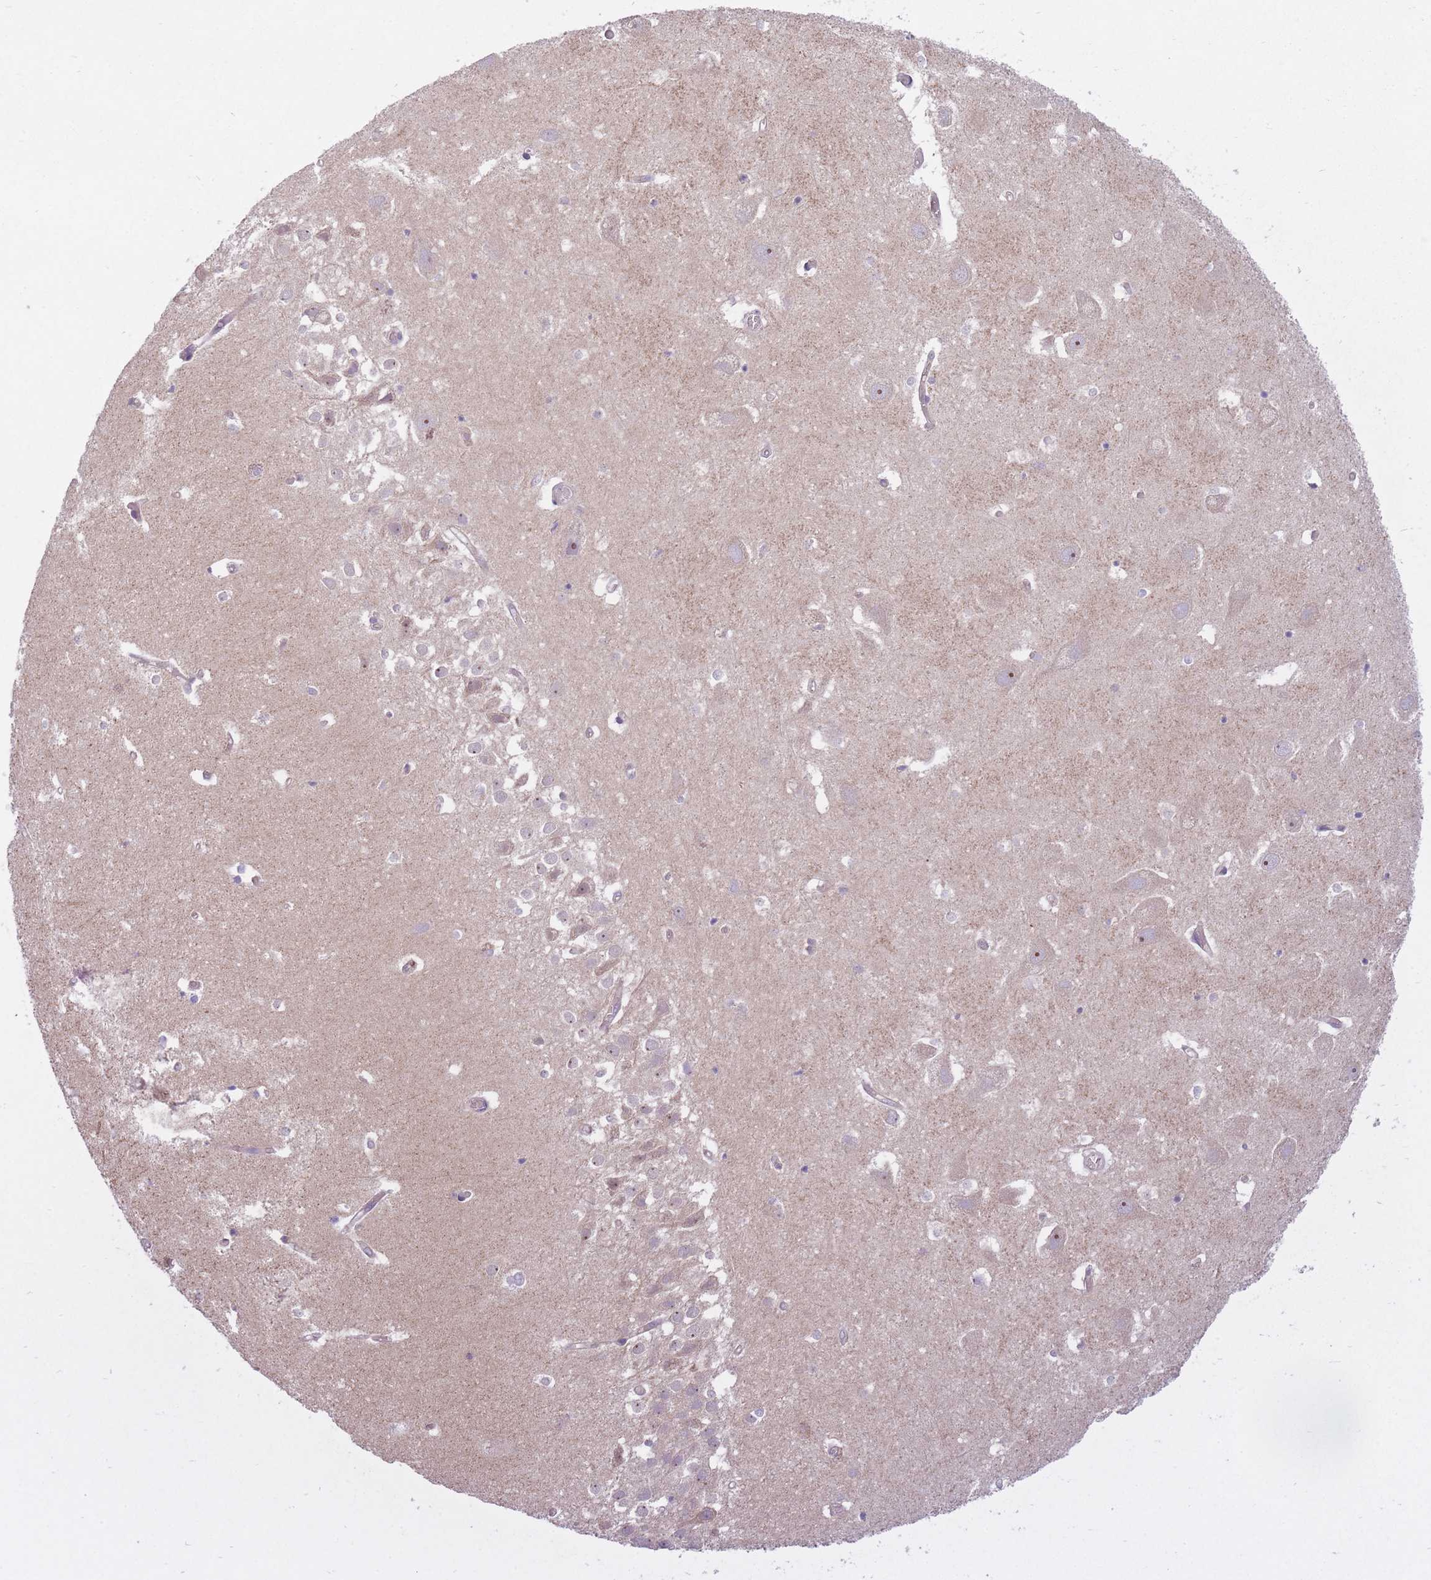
{"staining": {"intensity": "negative", "quantity": "none", "location": "none"}, "tissue": "hippocampus", "cell_type": "Glial cells", "image_type": "normal", "snomed": [{"axis": "morphology", "description": "Normal tissue, NOS"}, {"axis": "topography", "description": "Hippocampus"}], "caption": "The histopathology image displays no staining of glial cells in unremarkable hippocampus. (DAB (3,3'-diaminobenzidine) IHC with hematoxylin counter stain).", "gene": "REV1", "patient": {"sex": "female", "age": 52}}